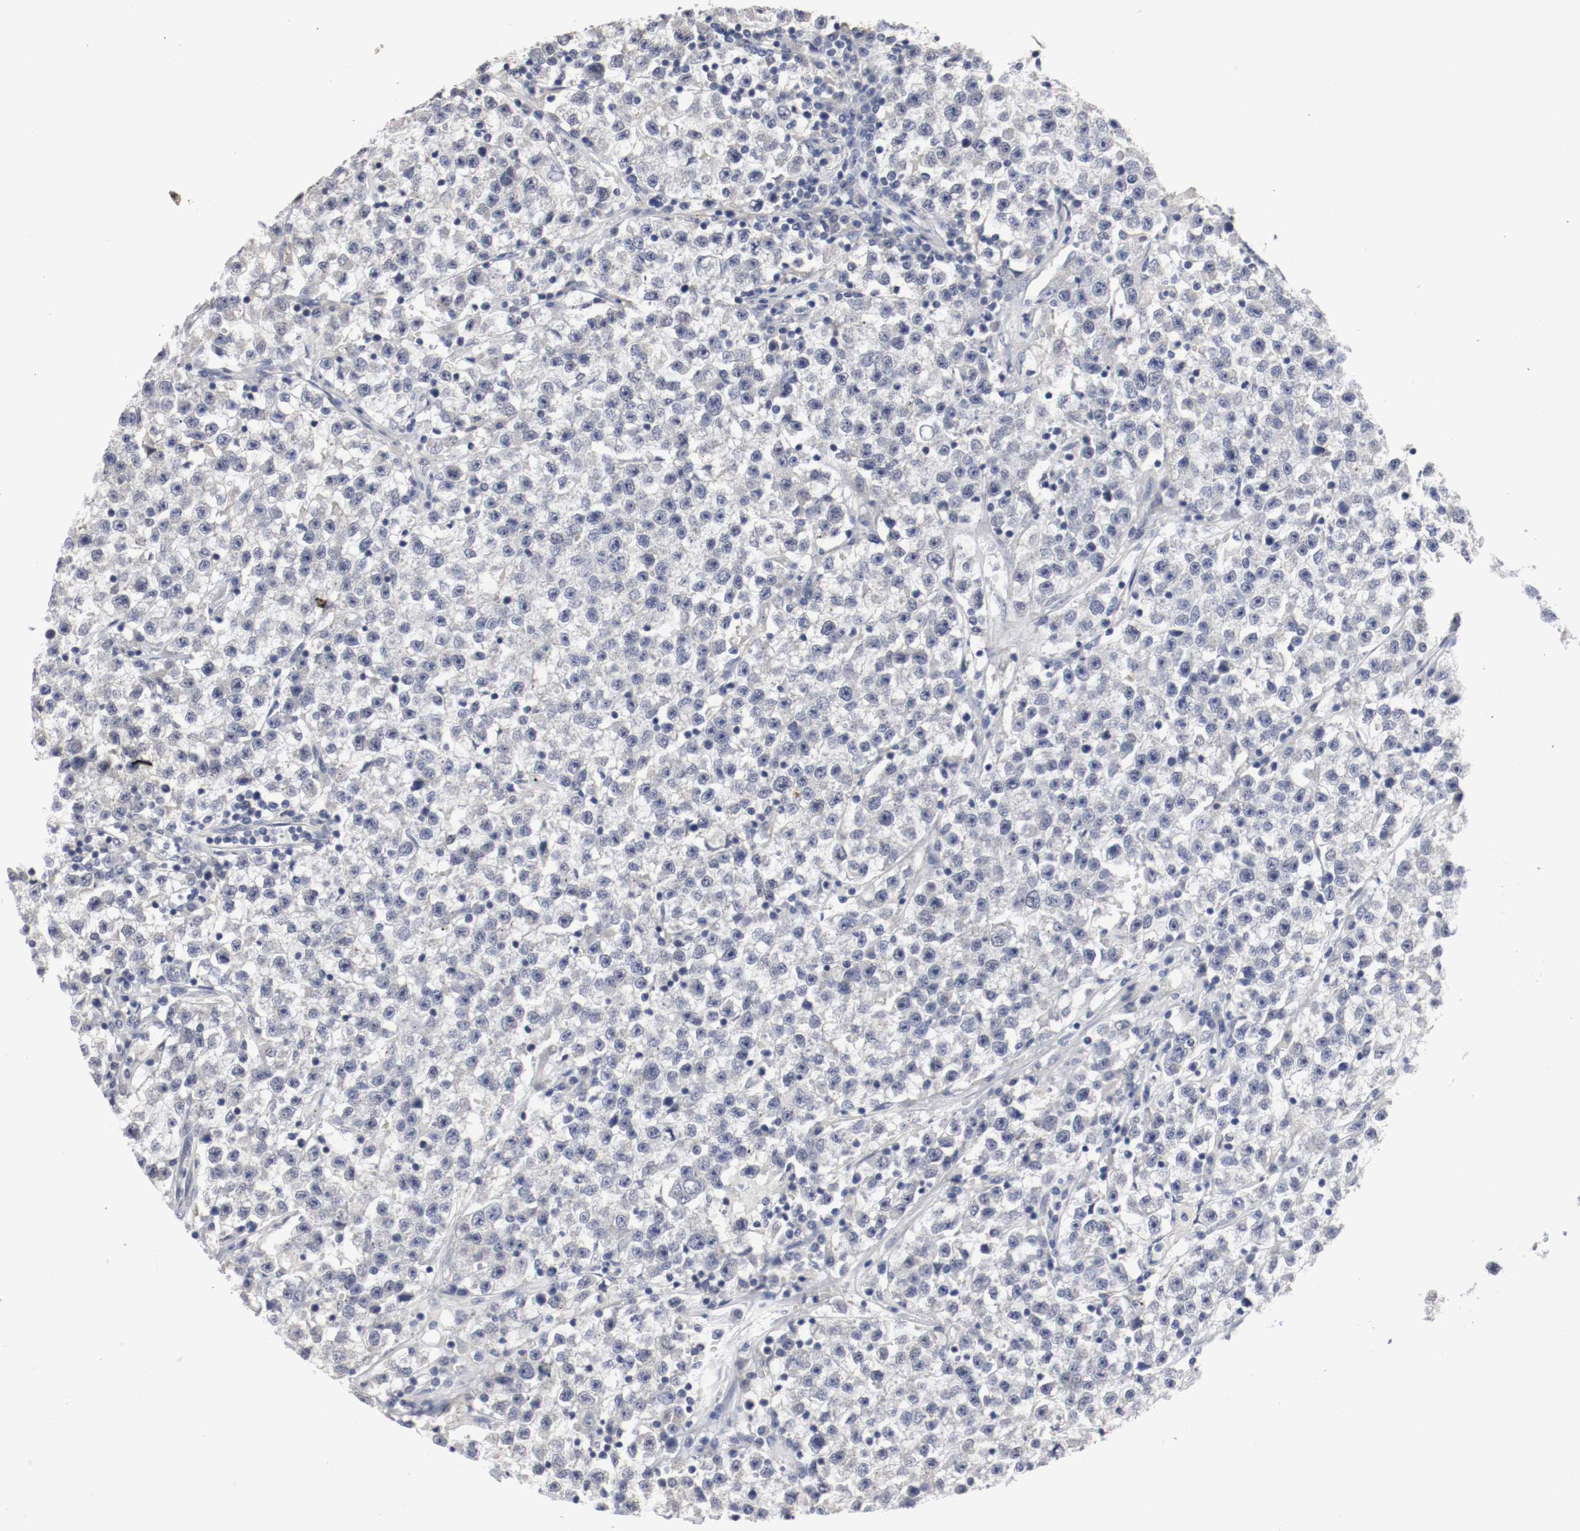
{"staining": {"intensity": "negative", "quantity": "none", "location": "none"}, "tissue": "testis cancer", "cell_type": "Tumor cells", "image_type": "cancer", "snomed": [{"axis": "morphology", "description": "Seminoma, NOS"}, {"axis": "topography", "description": "Testis"}], "caption": "Human testis cancer stained for a protein using immunohistochemistry demonstrates no expression in tumor cells.", "gene": "CEBPE", "patient": {"sex": "male", "age": 22}}